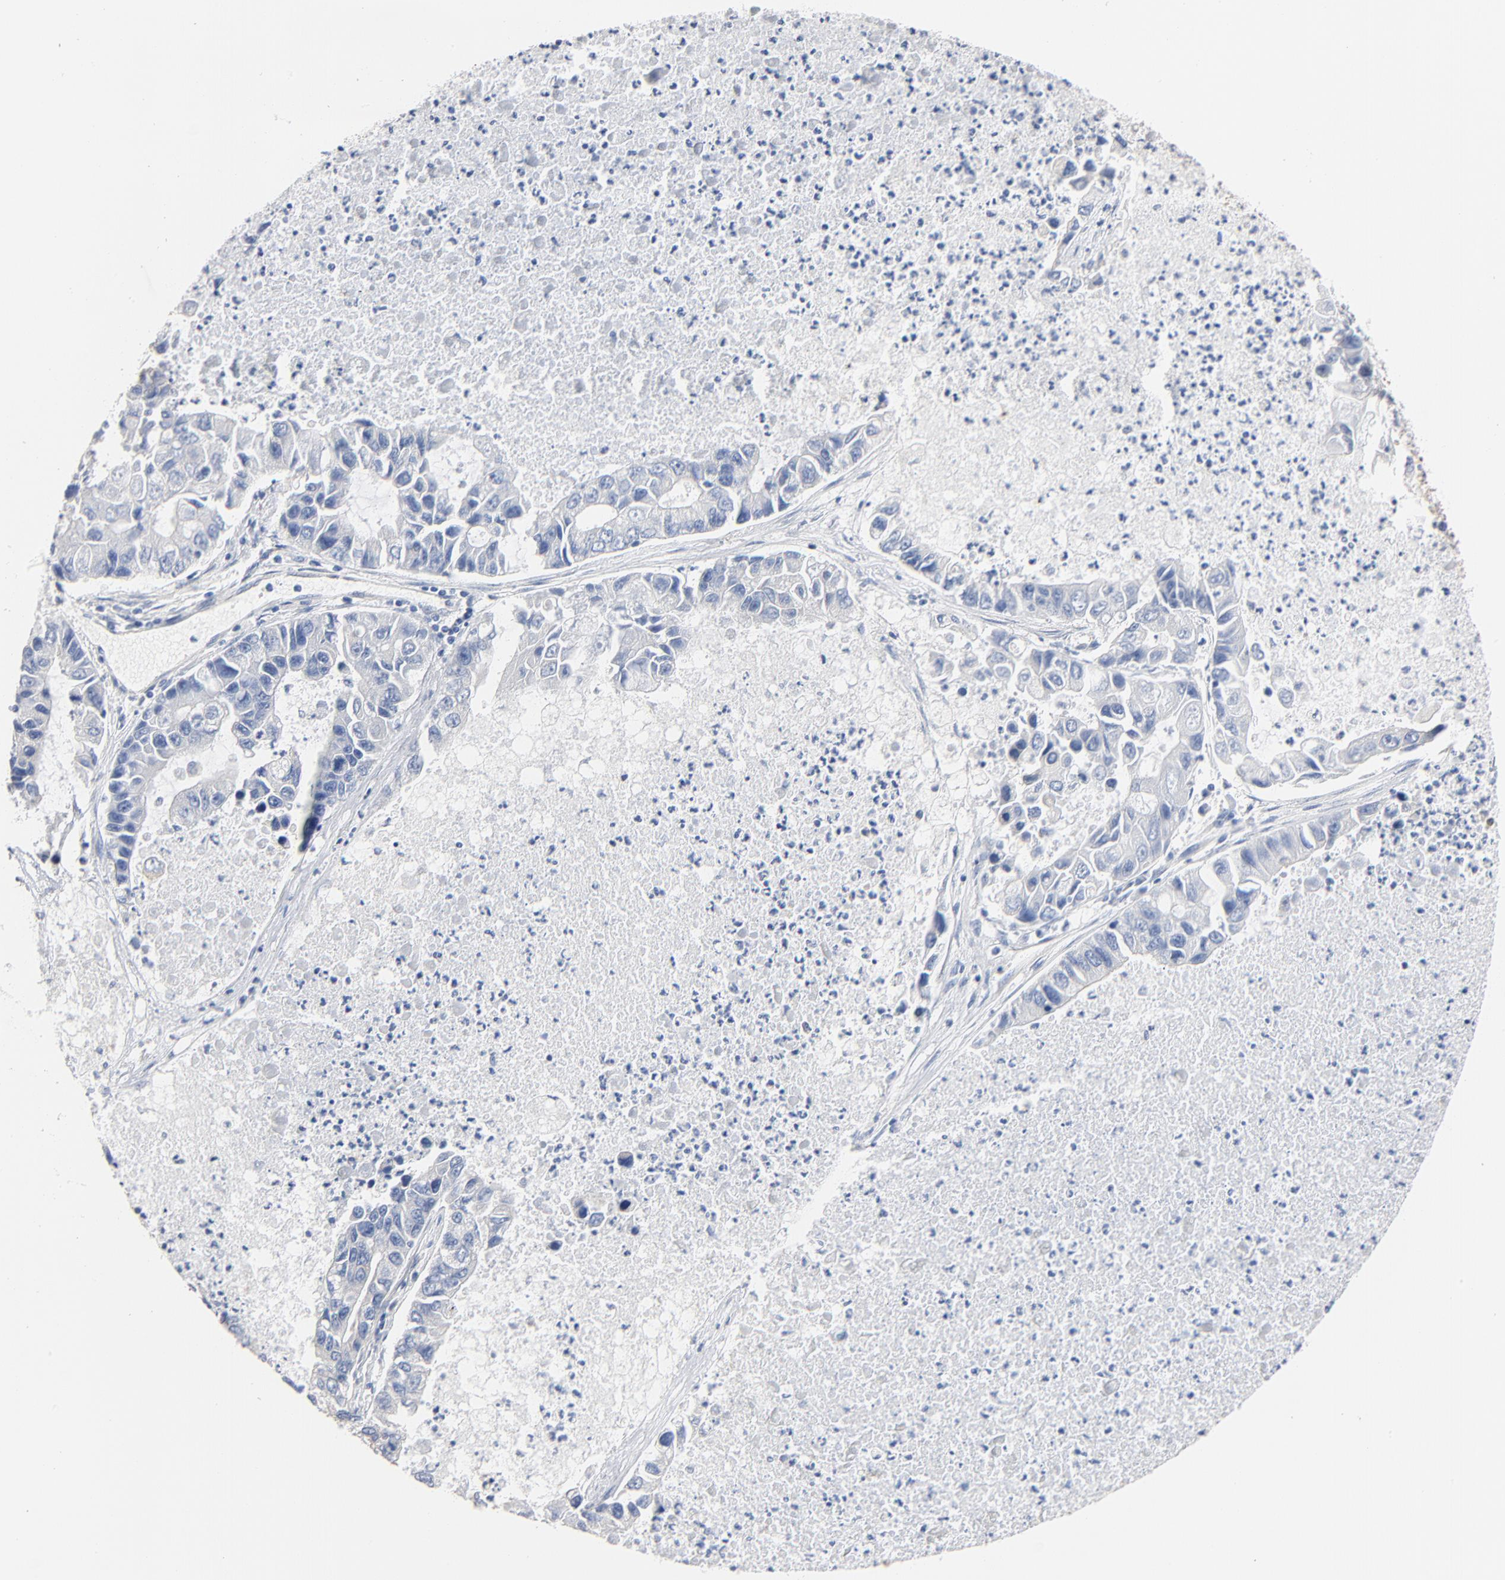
{"staining": {"intensity": "negative", "quantity": "none", "location": "none"}, "tissue": "lung cancer", "cell_type": "Tumor cells", "image_type": "cancer", "snomed": [{"axis": "morphology", "description": "Adenocarcinoma, NOS"}, {"axis": "topography", "description": "Lung"}], "caption": "High power microscopy micrograph of an immunohistochemistry photomicrograph of adenocarcinoma (lung), revealing no significant staining in tumor cells. (Brightfield microscopy of DAB (3,3'-diaminobenzidine) IHC at high magnification).", "gene": "ABCD4", "patient": {"sex": "female", "age": 51}}